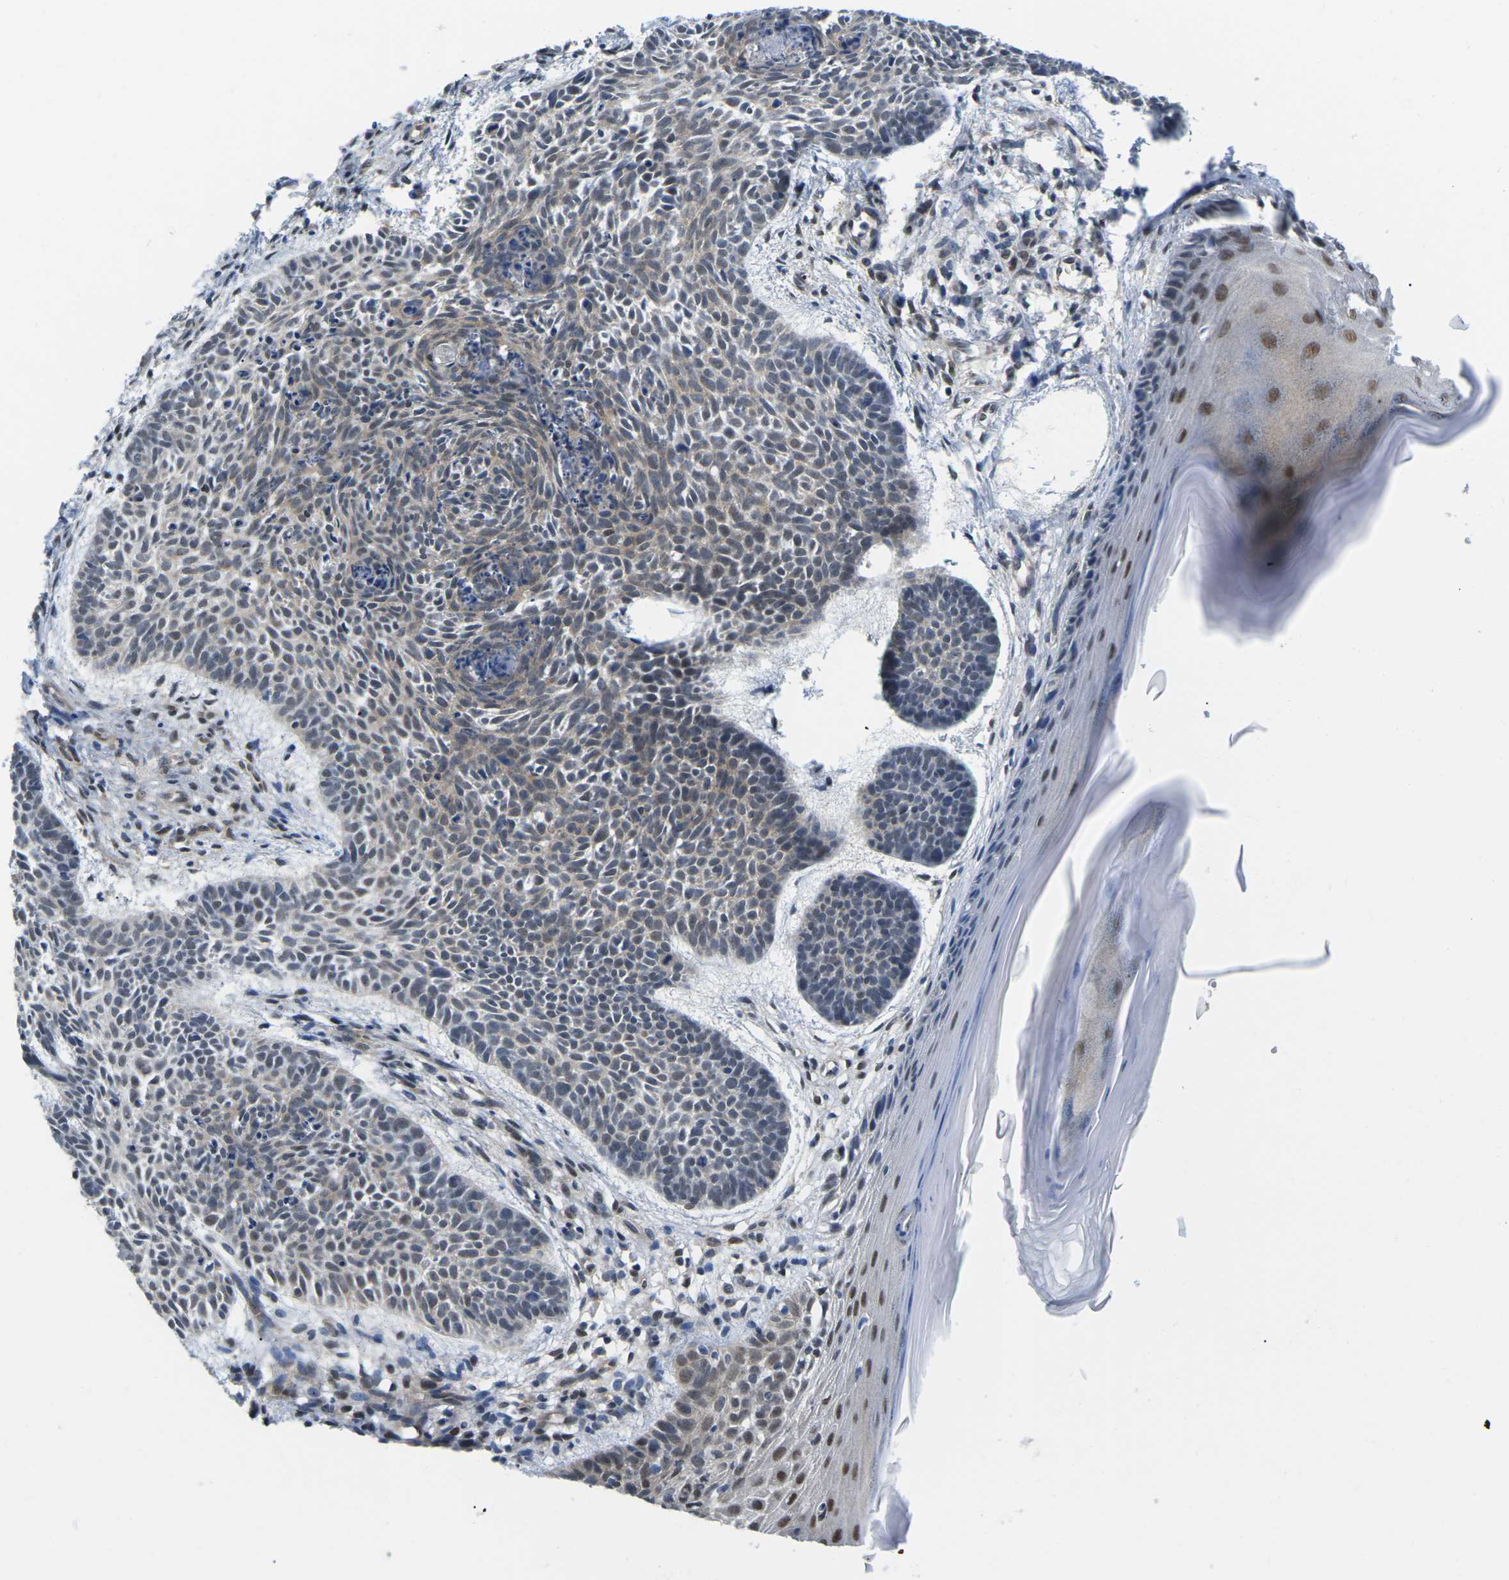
{"staining": {"intensity": "weak", "quantity": "25%-75%", "location": "cytoplasmic/membranous,nuclear"}, "tissue": "skin cancer", "cell_type": "Tumor cells", "image_type": "cancer", "snomed": [{"axis": "morphology", "description": "Basal cell carcinoma"}, {"axis": "topography", "description": "Skin"}], "caption": "DAB (3,3'-diaminobenzidine) immunohistochemical staining of human skin cancer (basal cell carcinoma) displays weak cytoplasmic/membranous and nuclear protein expression in approximately 25%-75% of tumor cells.", "gene": "UBA7", "patient": {"sex": "male", "age": 60}}